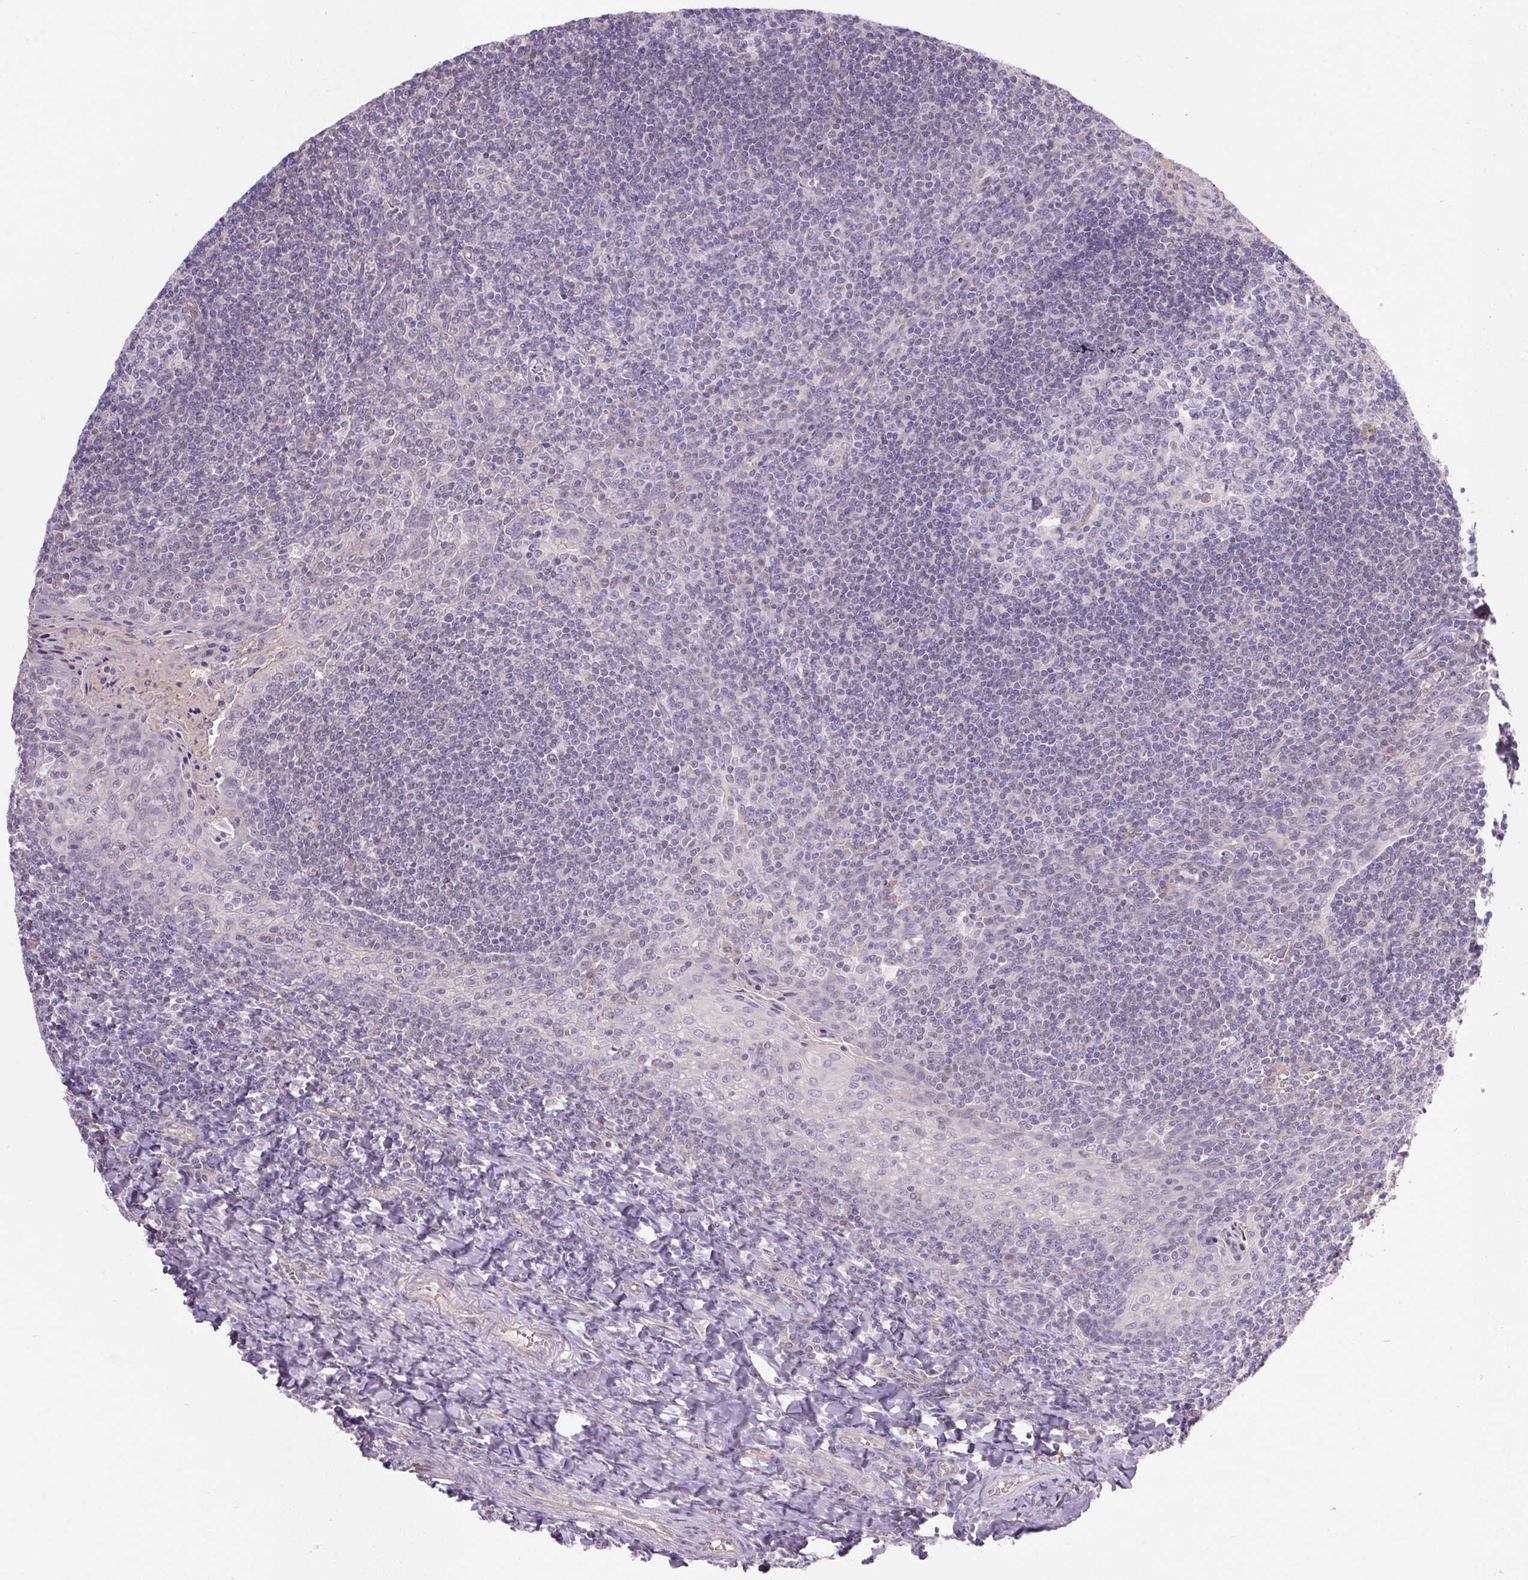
{"staining": {"intensity": "negative", "quantity": "none", "location": "none"}, "tissue": "tonsil", "cell_type": "Germinal center cells", "image_type": "normal", "snomed": [{"axis": "morphology", "description": "Normal tissue, NOS"}, {"axis": "morphology", "description": "Inflammation, NOS"}, {"axis": "topography", "description": "Tonsil"}], "caption": "Histopathology image shows no protein positivity in germinal center cells of benign tonsil.", "gene": "APOC4", "patient": {"sex": "female", "age": 31}}